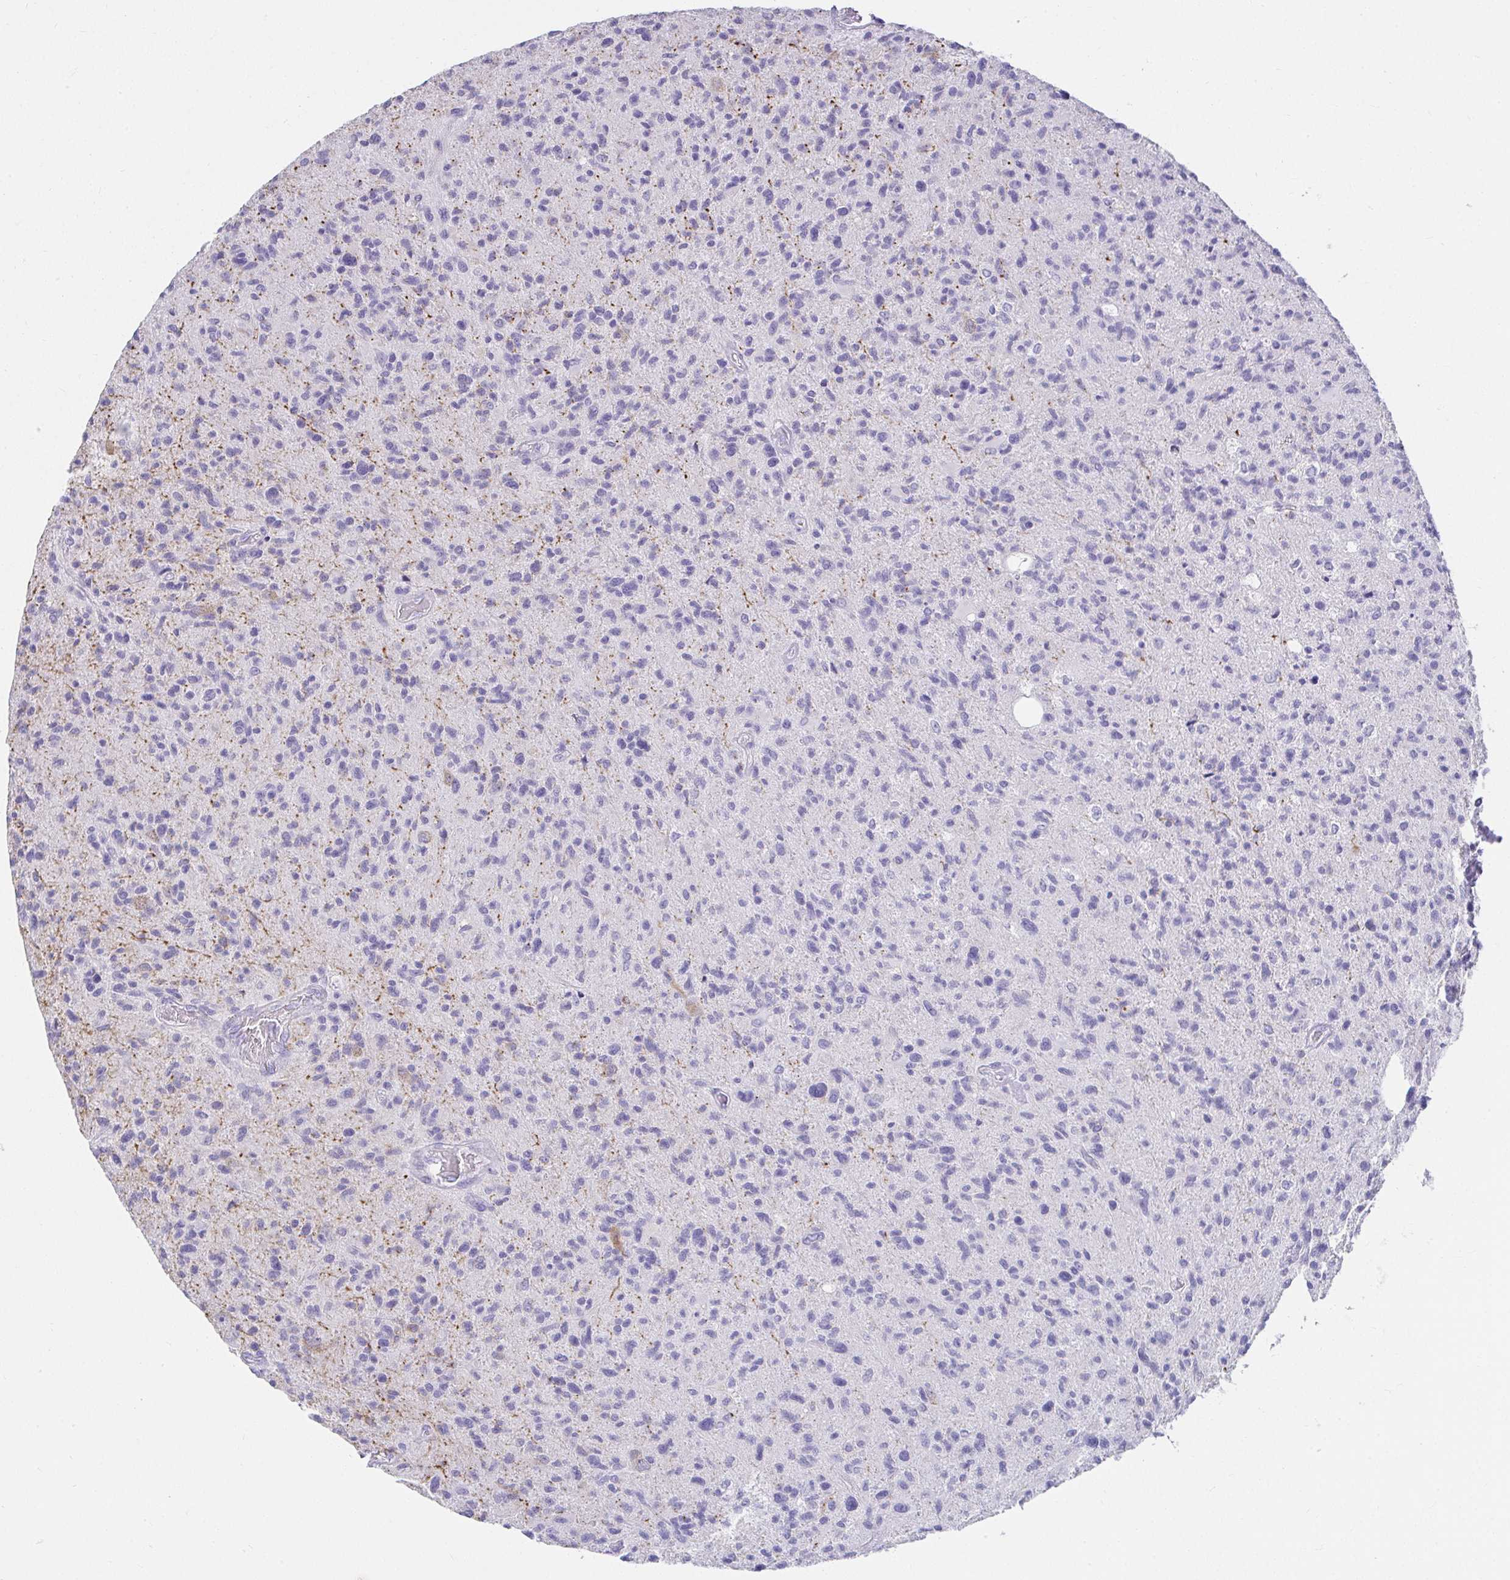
{"staining": {"intensity": "negative", "quantity": "none", "location": "none"}, "tissue": "glioma", "cell_type": "Tumor cells", "image_type": "cancer", "snomed": [{"axis": "morphology", "description": "Glioma, malignant, High grade"}, {"axis": "topography", "description": "Brain"}], "caption": "A high-resolution histopathology image shows immunohistochemistry staining of malignant high-grade glioma, which demonstrates no significant staining in tumor cells. (IHC, brightfield microscopy, high magnification).", "gene": "VGLL1", "patient": {"sex": "female", "age": 70}}